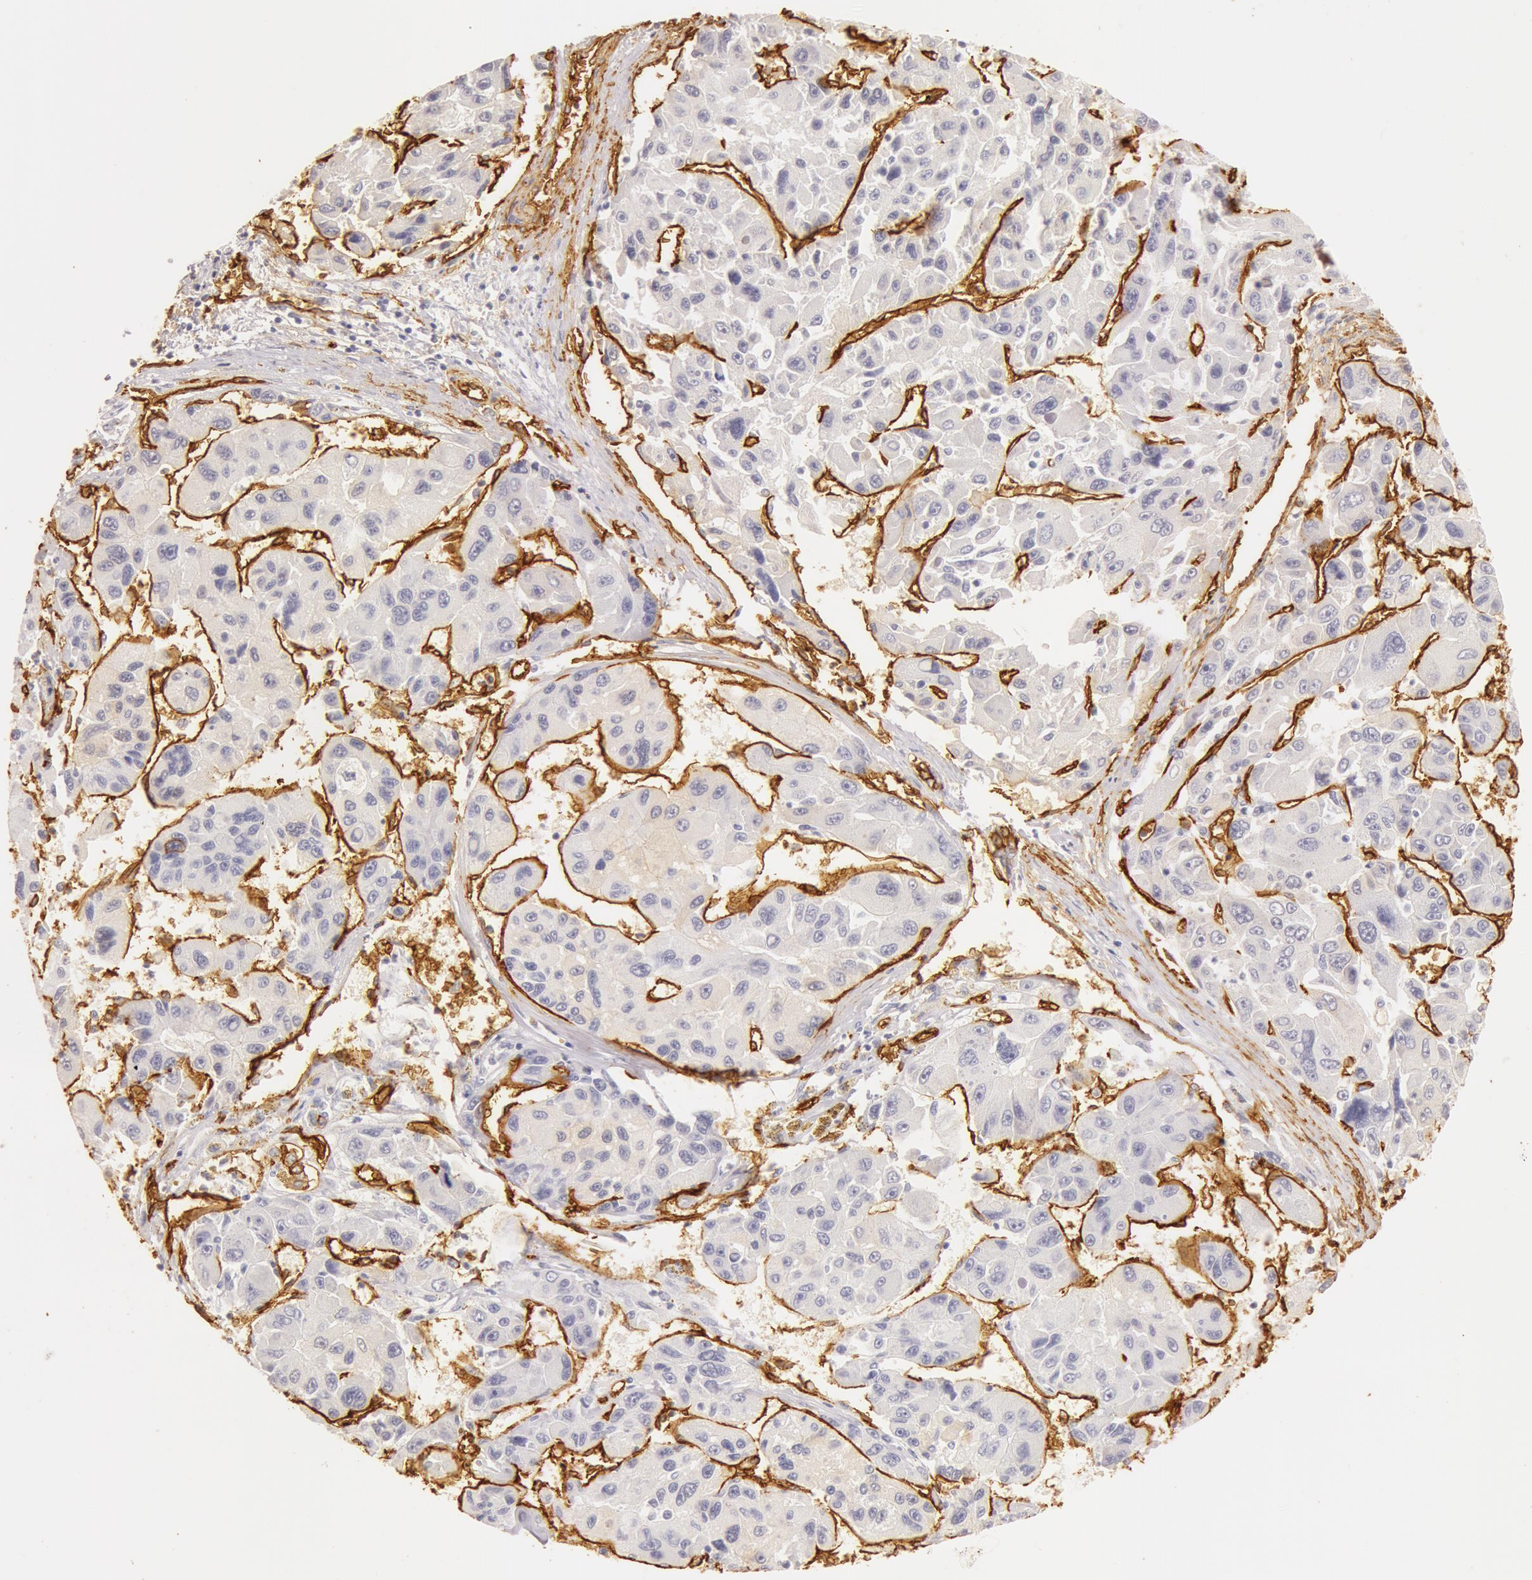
{"staining": {"intensity": "negative", "quantity": "none", "location": "none"}, "tissue": "liver cancer", "cell_type": "Tumor cells", "image_type": "cancer", "snomed": [{"axis": "morphology", "description": "Carcinoma, Hepatocellular, NOS"}, {"axis": "topography", "description": "Liver"}], "caption": "This histopathology image is of hepatocellular carcinoma (liver) stained with immunohistochemistry to label a protein in brown with the nuclei are counter-stained blue. There is no staining in tumor cells.", "gene": "AQP1", "patient": {"sex": "male", "age": 64}}